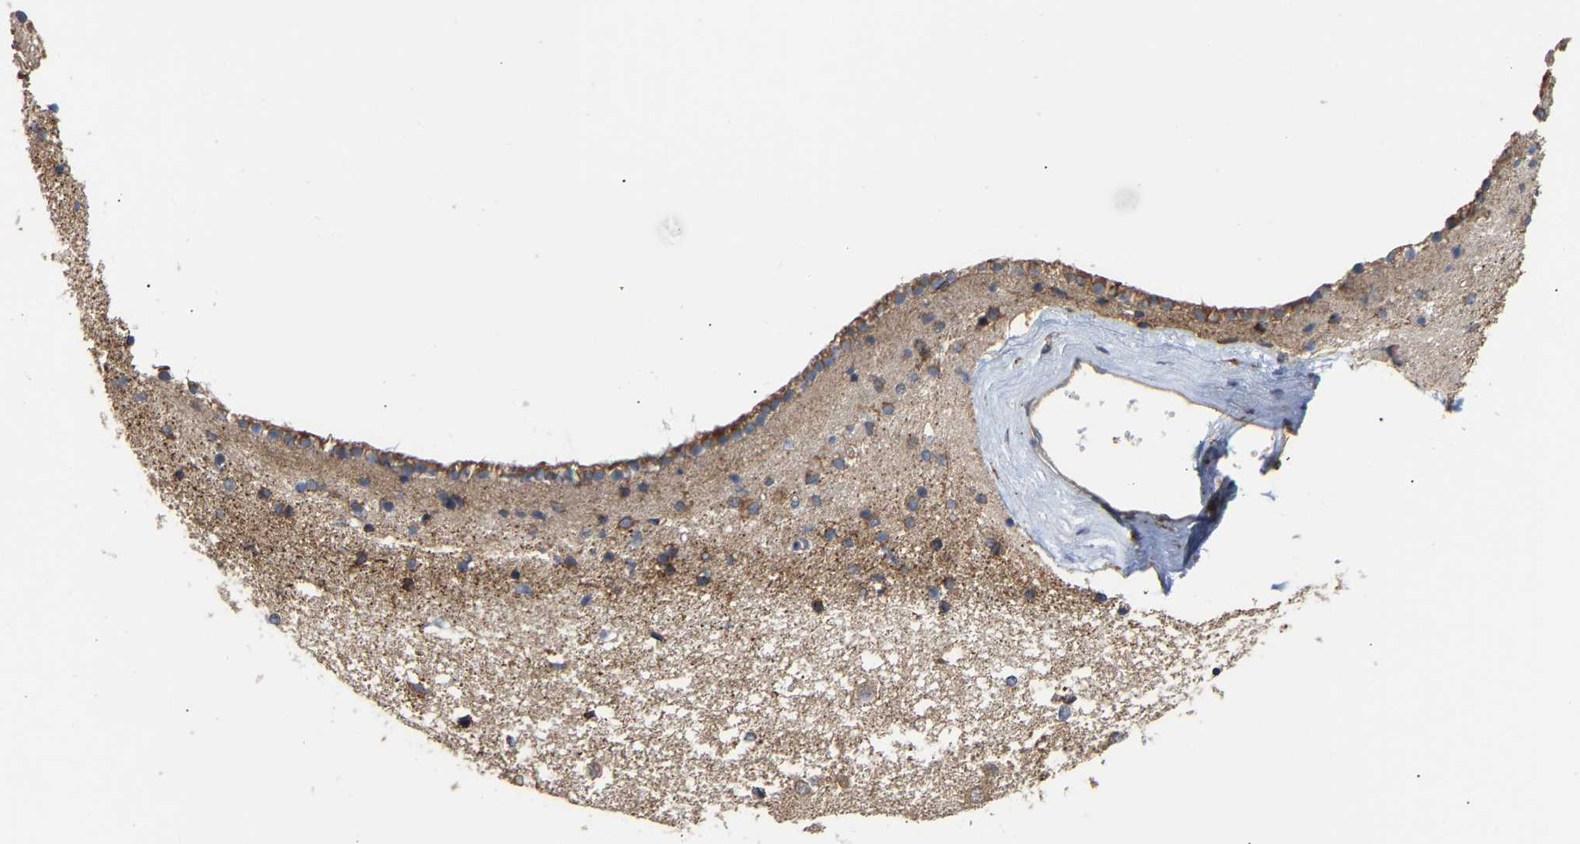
{"staining": {"intensity": "moderate", "quantity": "<25%", "location": "cytoplasmic/membranous"}, "tissue": "caudate", "cell_type": "Glial cells", "image_type": "normal", "snomed": [{"axis": "morphology", "description": "Normal tissue, NOS"}, {"axis": "topography", "description": "Lateral ventricle wall"}], "caption": "An immunohistochemistry histopathology image of unremarkable tissue is shown. Protein staining in brown highlights moderate cytoplasmic/membranous positivity in caudate within glial cells.", "gene": "ARAP1", "patient": {"sex": "male", "age": 45}}